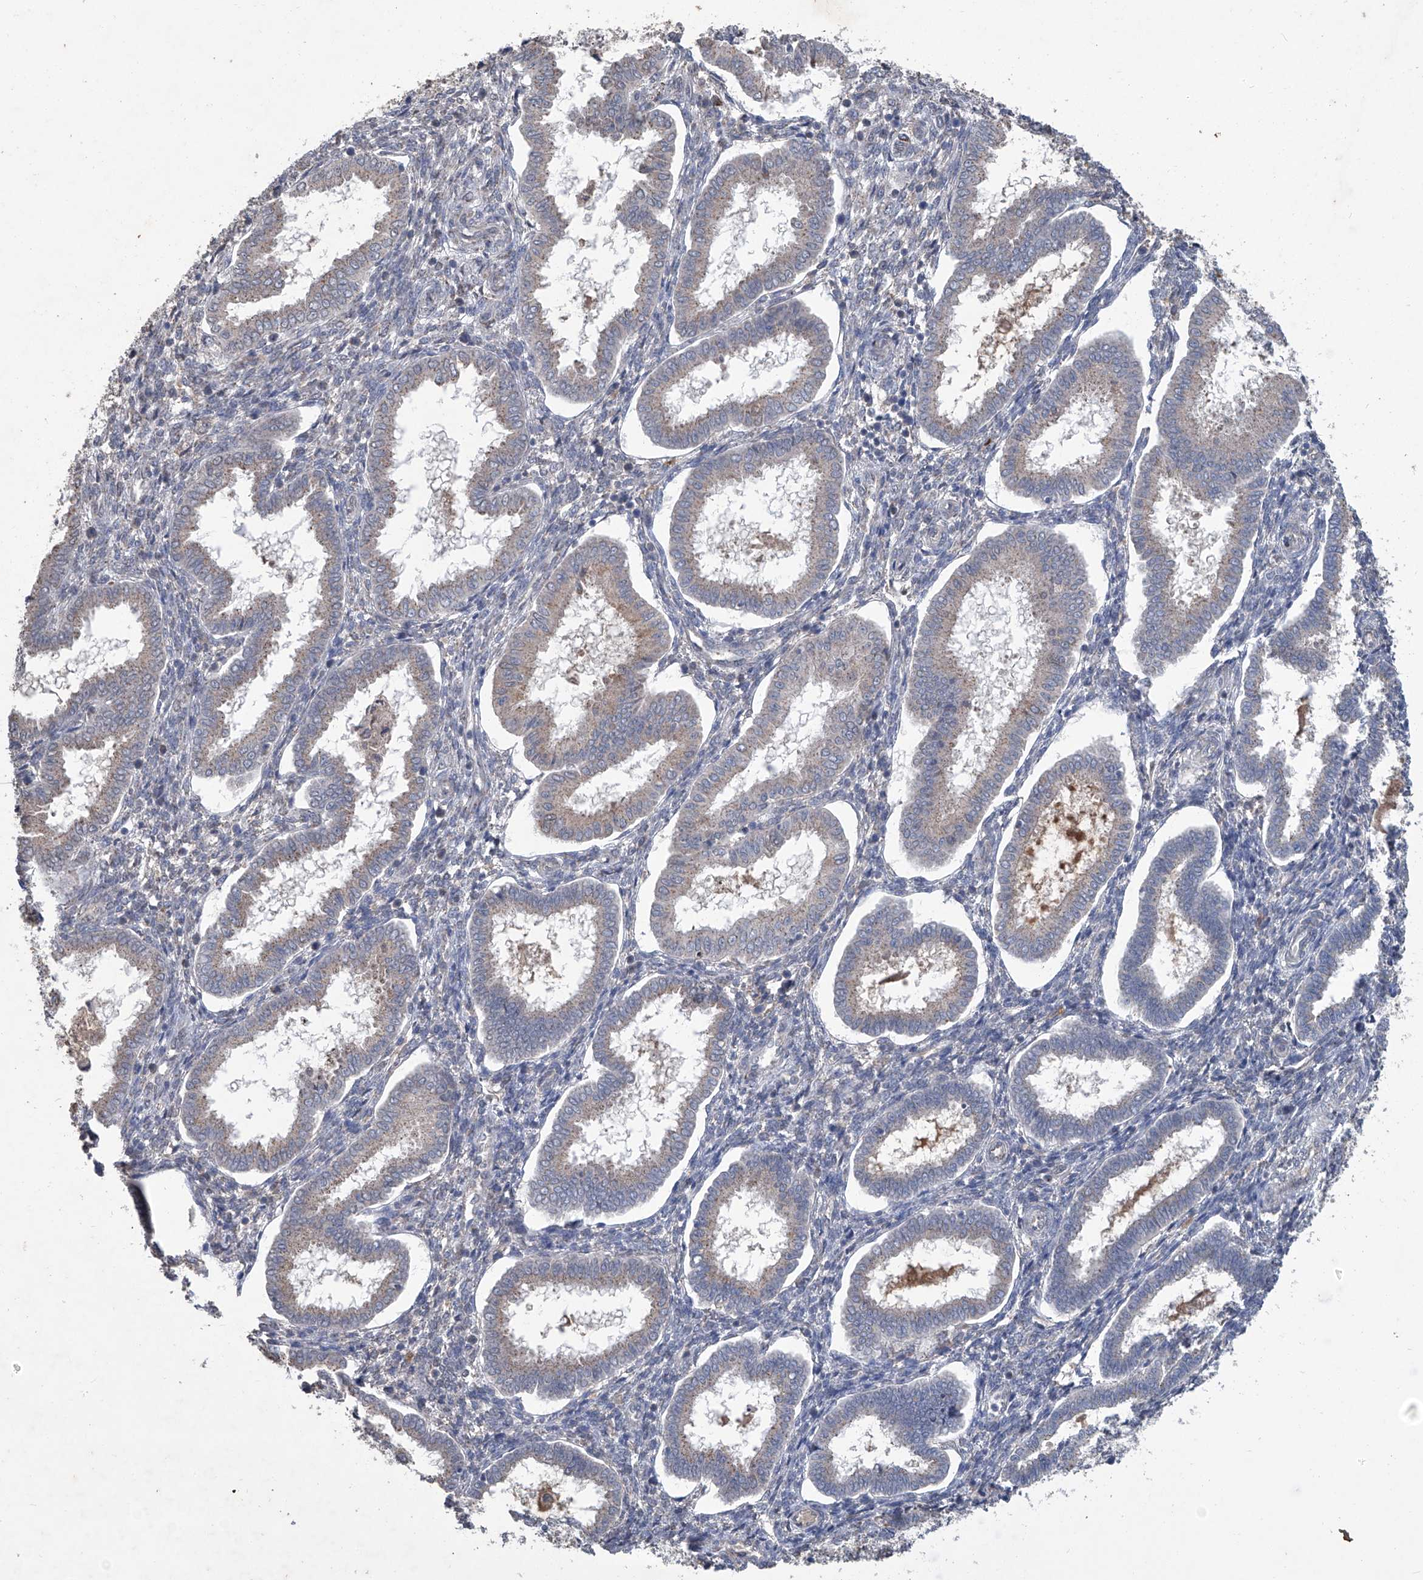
{"staining": {"intensity": "negative", "quantity": "none", "location": "none"}, "tissue": "endometrium", "cell_type": "Cells in endometrial stroma", "image_type": "normal", "snomed": [{"axis": "morphology", "description": "Normal tissue, NOS"}, {"axis": "topography", "description": "Endometrium"}], "caption": "This is an immunohistochemistry photomicrograph of unremarkable endometrium. There is no expression in cells in endometrial stroma.", "gene": "PCSK5", "patient": {"sex": "female", "age": 24}}